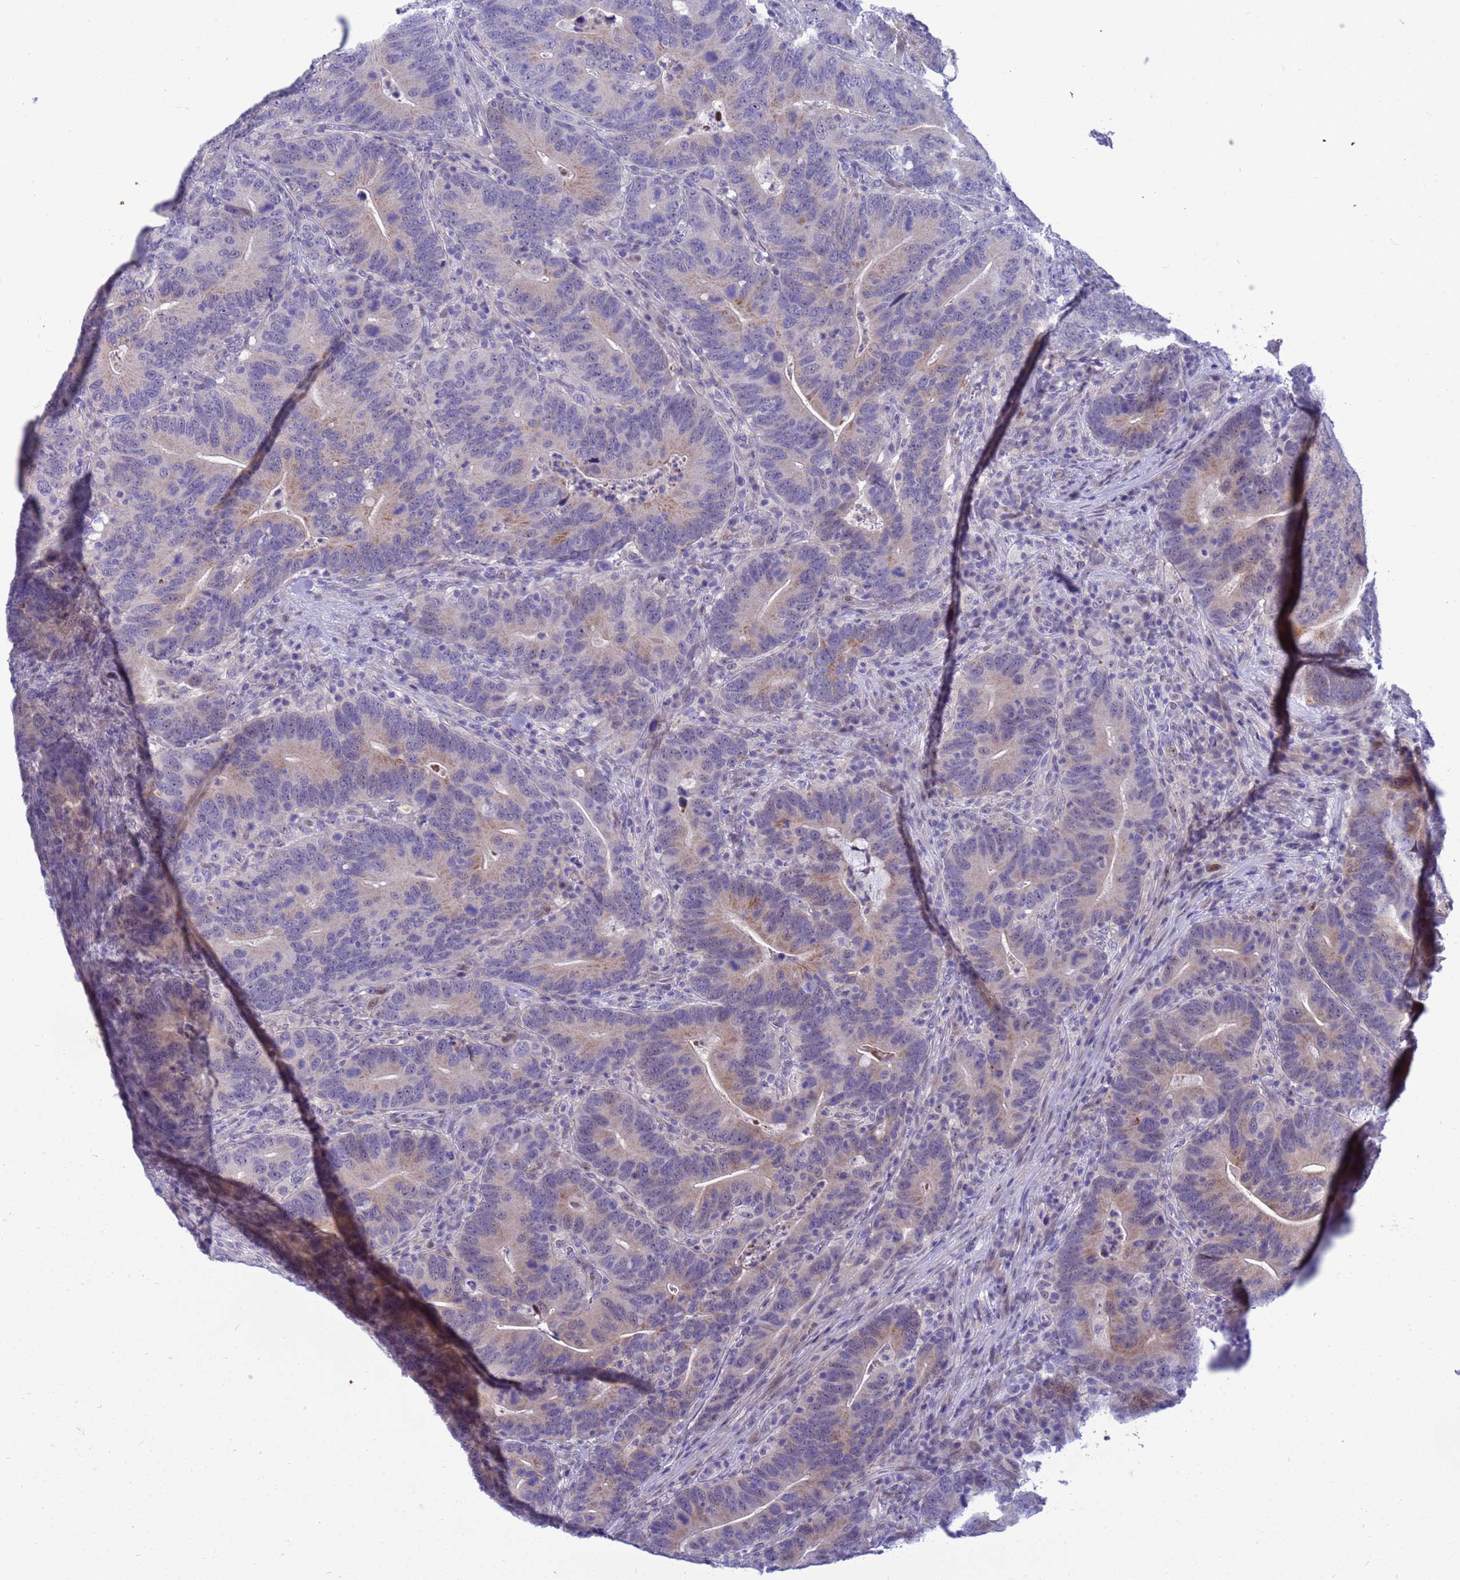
{"staining": {"intensity": "weak", "quantity": "25%-75%", "location": "cytoplasmic/membranous"}, "tissue": "colorectal cancer", "cell_type": "Tumor cells", "image_type": "cancer", "snomed": [{"axis": "morphology", "description": "Adenocarcinoma, NOS"}, {"axis": "topography", "description": "Colon"}], "caption": "Immunohistochemistry (IHC) (DAB) staining of adenocarcinoma (colorectal) demonstrates weak cytoplasmic/membranous protein staining in approximately 25%-75% of tumor cells. Using DAB (3,3'-diaminobenzidine) (brown) and hematoxylin (blue) stains, captured at high magnification using brightfield microscopy.", "gene": "LRATD1", "patient": {"sex": "female", "age": 66}}